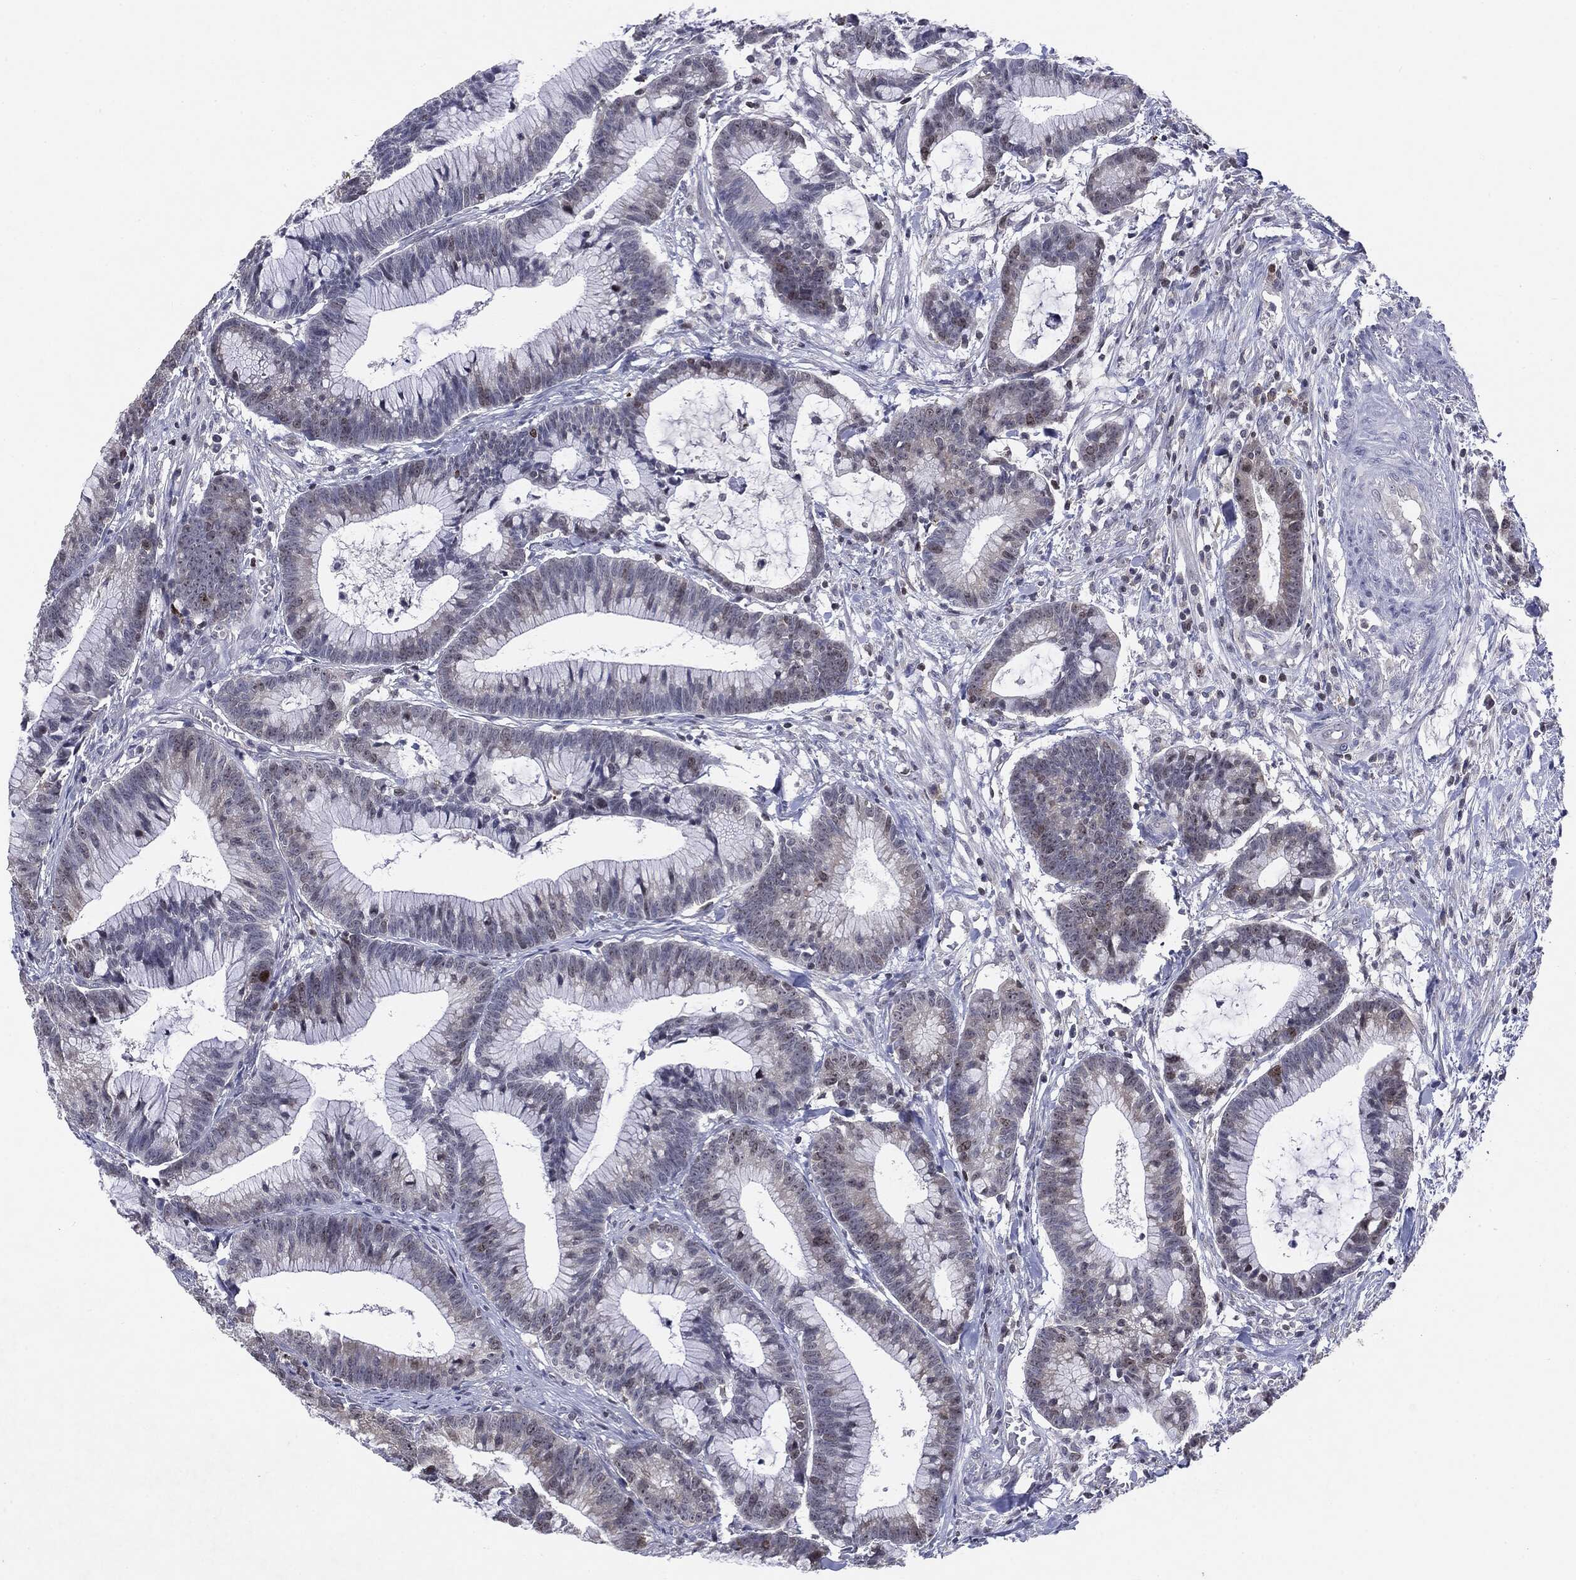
{"staining": {"intensity": "negative", "quantity": "none", "location": "none"}, "tissue": "colorectal cancer", "cell_type": "Tumor cells", "image_type": "cancer", "snomed": [{"axis": "morphology", "description": "Adenocarcinoma, NOS"}, {"axis": "topography", "description": "Colon"}], "caption": "High magnification brightfield microscopy of colorectal cancer stained with DAB (brown) and counterstained with hematoxylin (blue): tumor cells show no significant staining.", "gene": "KIF2C", "patient": {"sex": "female", "age": 78}}